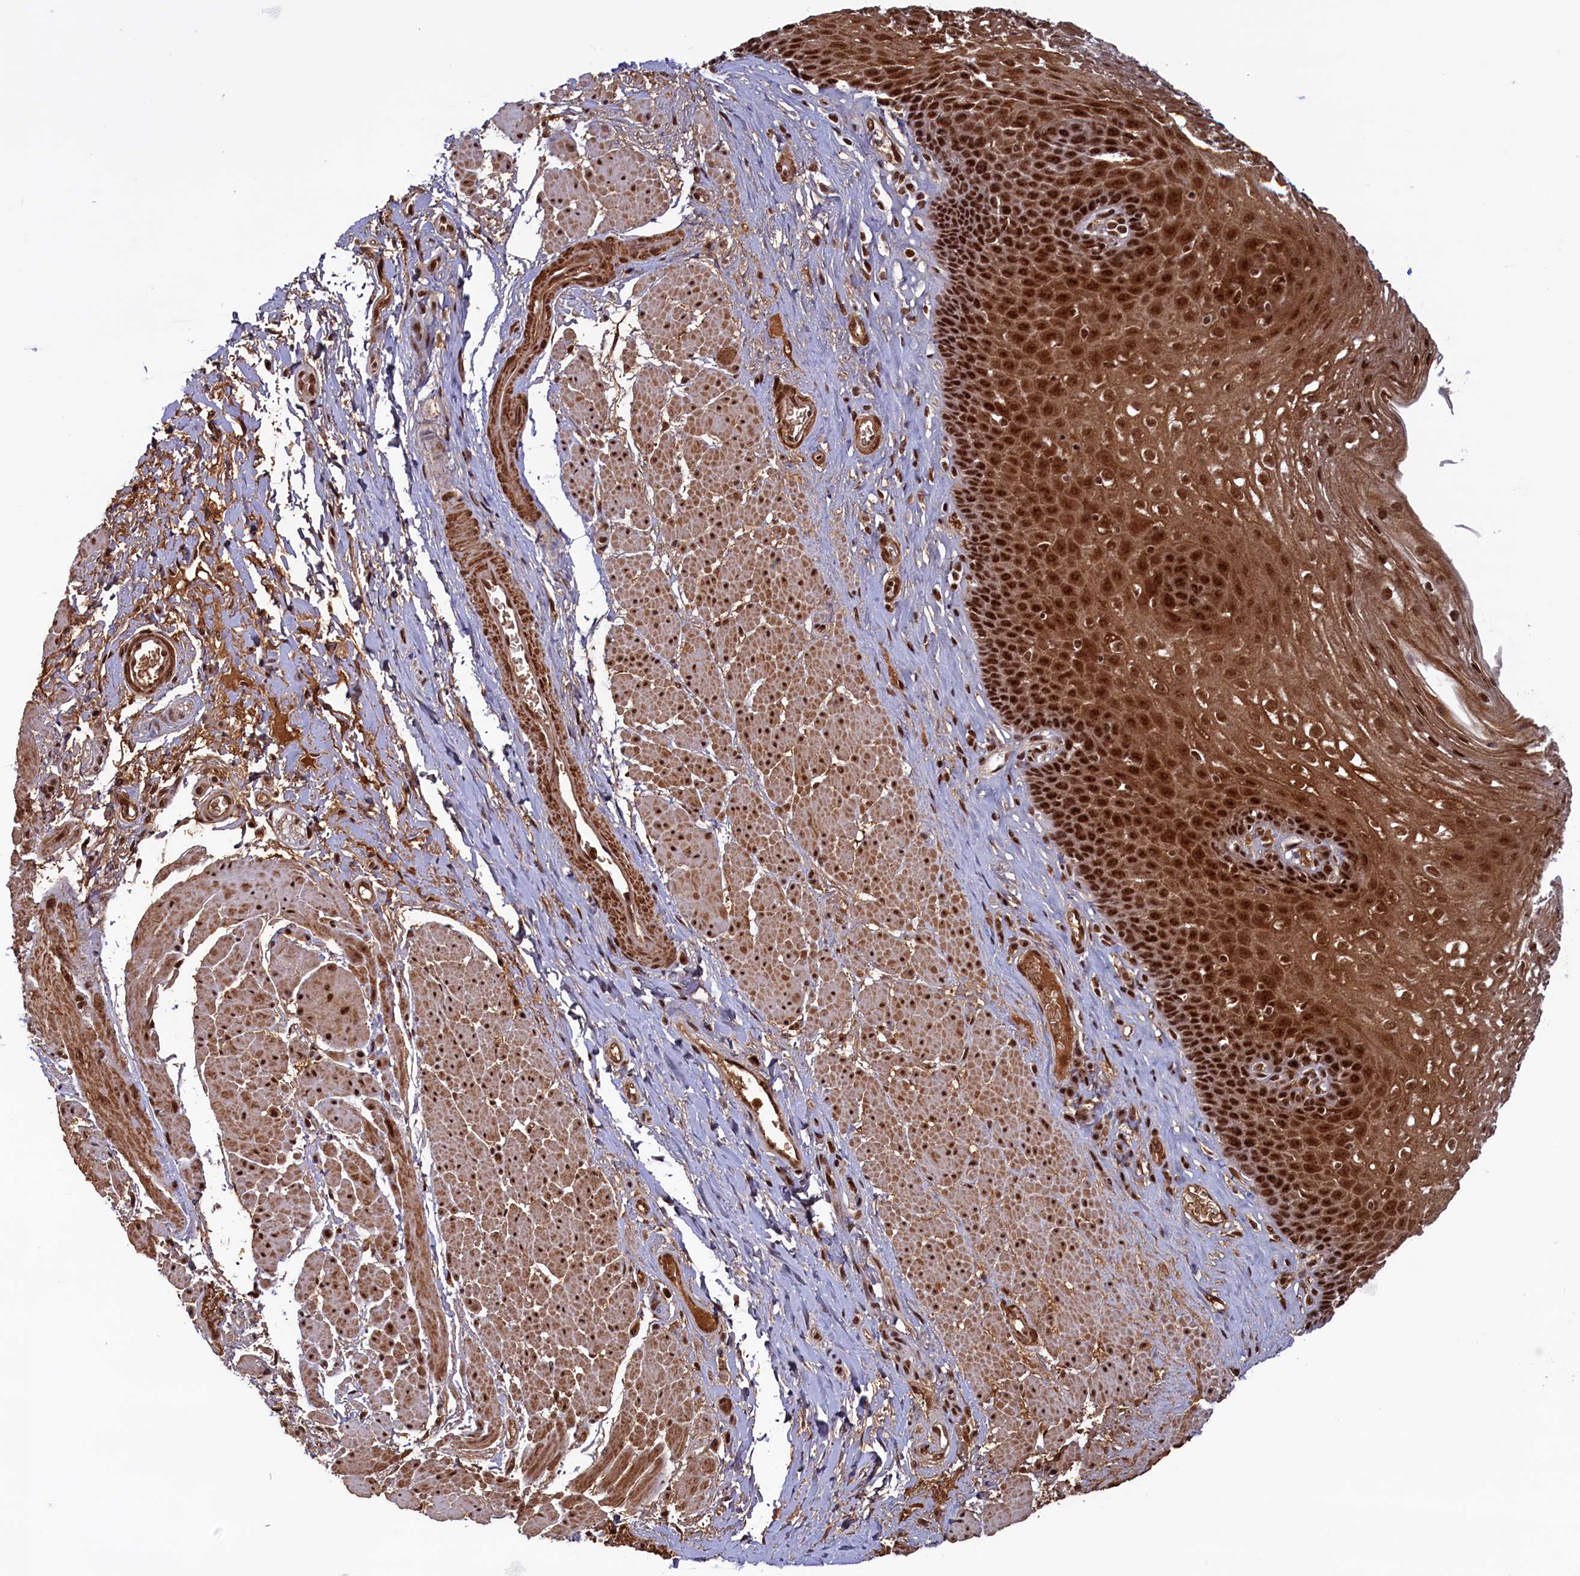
{"staining": {"intensity": "strong", "quantity": ">75%", "location": "cytoplasmic/membranous,nuclear"}, "tissue": "esophagus", "cell_type": "Squamous epithelial cells", "image_type": "normal", "snomed": [{"axis": "morphology", "description": "Normal tissue, NOS"}, {"axis": "topography", "description": "Esophagus"}], "caption": "Brown immunohistochemical staining in unremarkable esophagus displays strong cytoplasmic/membranous,nuclear staining in approximately >75% of squamous epithelial cells. (Brightfield microscopy of DAB IHC at high magnification).", "gene": "ZC3H18", "patient": {"sex": "female", "age": 66}}